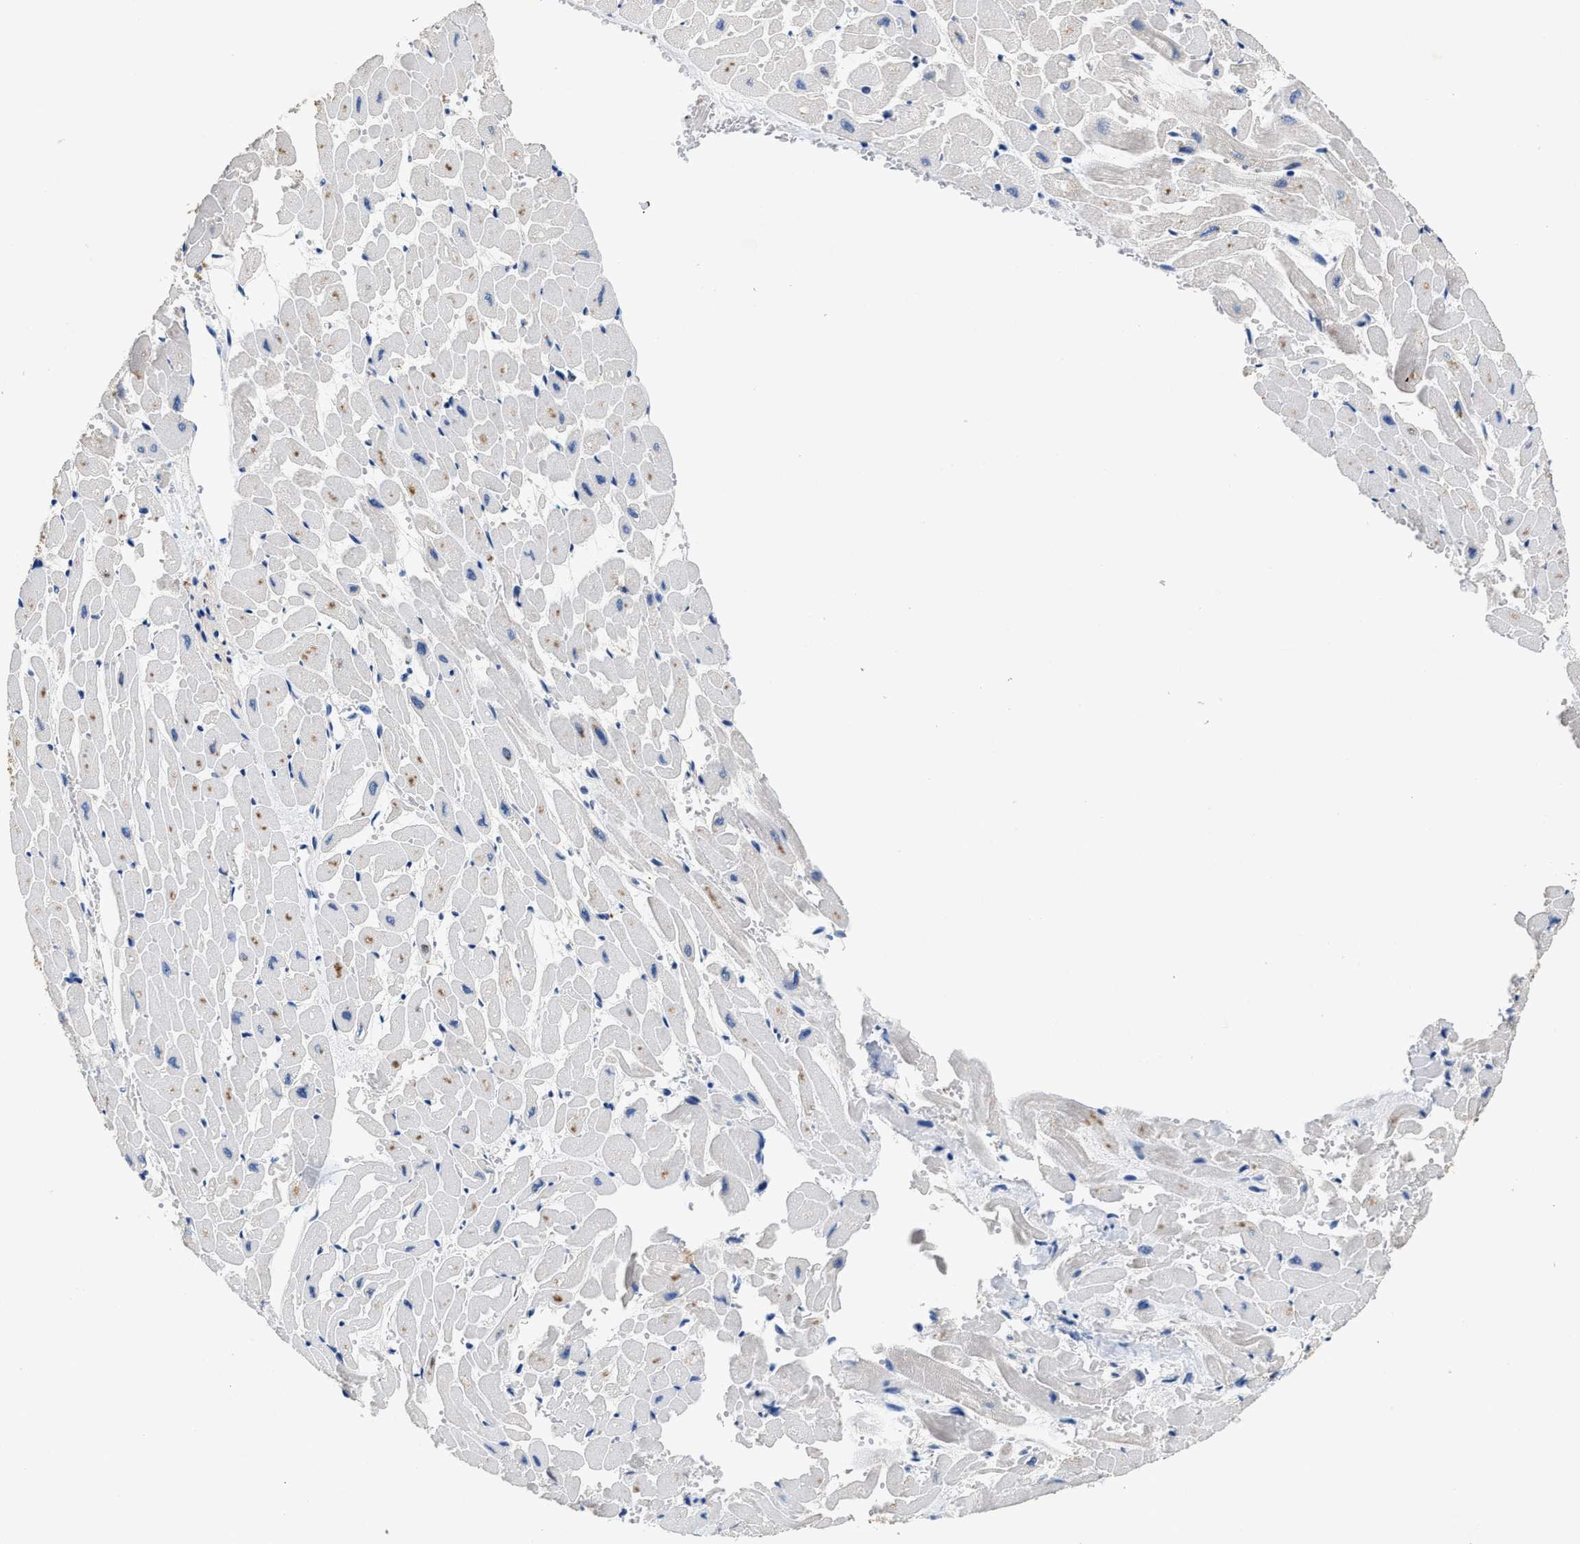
{"staining": {"intensity": "moderate", "quantity": "25%-75%", "location": "cytoplasmic/membranous"}, "tissue": "heart muscle", "cell_type": "Cardiomyocytes", "image_type": "normal", "snomed": [{"axis": "morphology", "description": "Normal tissue, NOS"}, {"axis": "topography", "description": "Heart"}], "caption": "Immunohistochemical staining of benign heart muscle demonstrates medium levels of moderate cytoplasmic/membranous expression in about 25%-75% of cardiomyocytes.", "gene": "PEG10", "patient": {"sex": "male", "age": 45}}